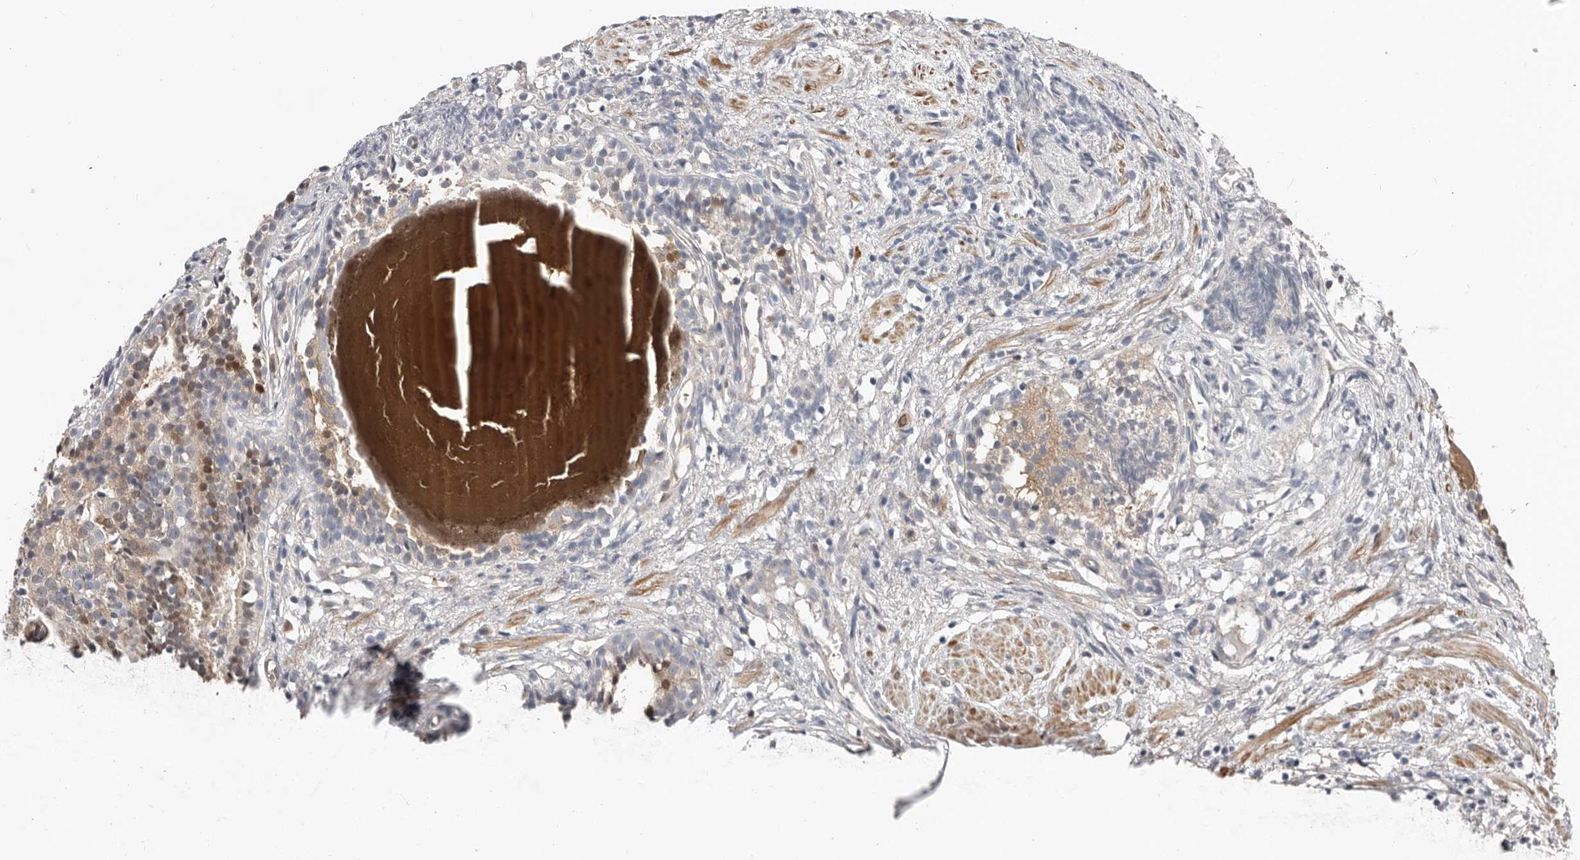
{"staining": {"intensity": "moderate", "quantity": "<25%", "location": "cytoplasmic/membranous,nuclear"}, "tissue": "prostate cancer", "cell_type": "Tumor cells", "image_type": "cancer", "snomed": [{"axis": "morphology", "description": "Adenocarcinoma, Low grade"}, {"axis": "topography", "description": "Prostate"}], "caption": "Prostate cancer stained with DAB (3,3'-diaminobenzidine) immunohistochemistry demonstrates low levels of moderate cytoplasmic/membranous and nuclear expression in approximately <25% of tumor cells.", "gene": "ASRGL1", "patient": {"sex": "male", "age": 88}}